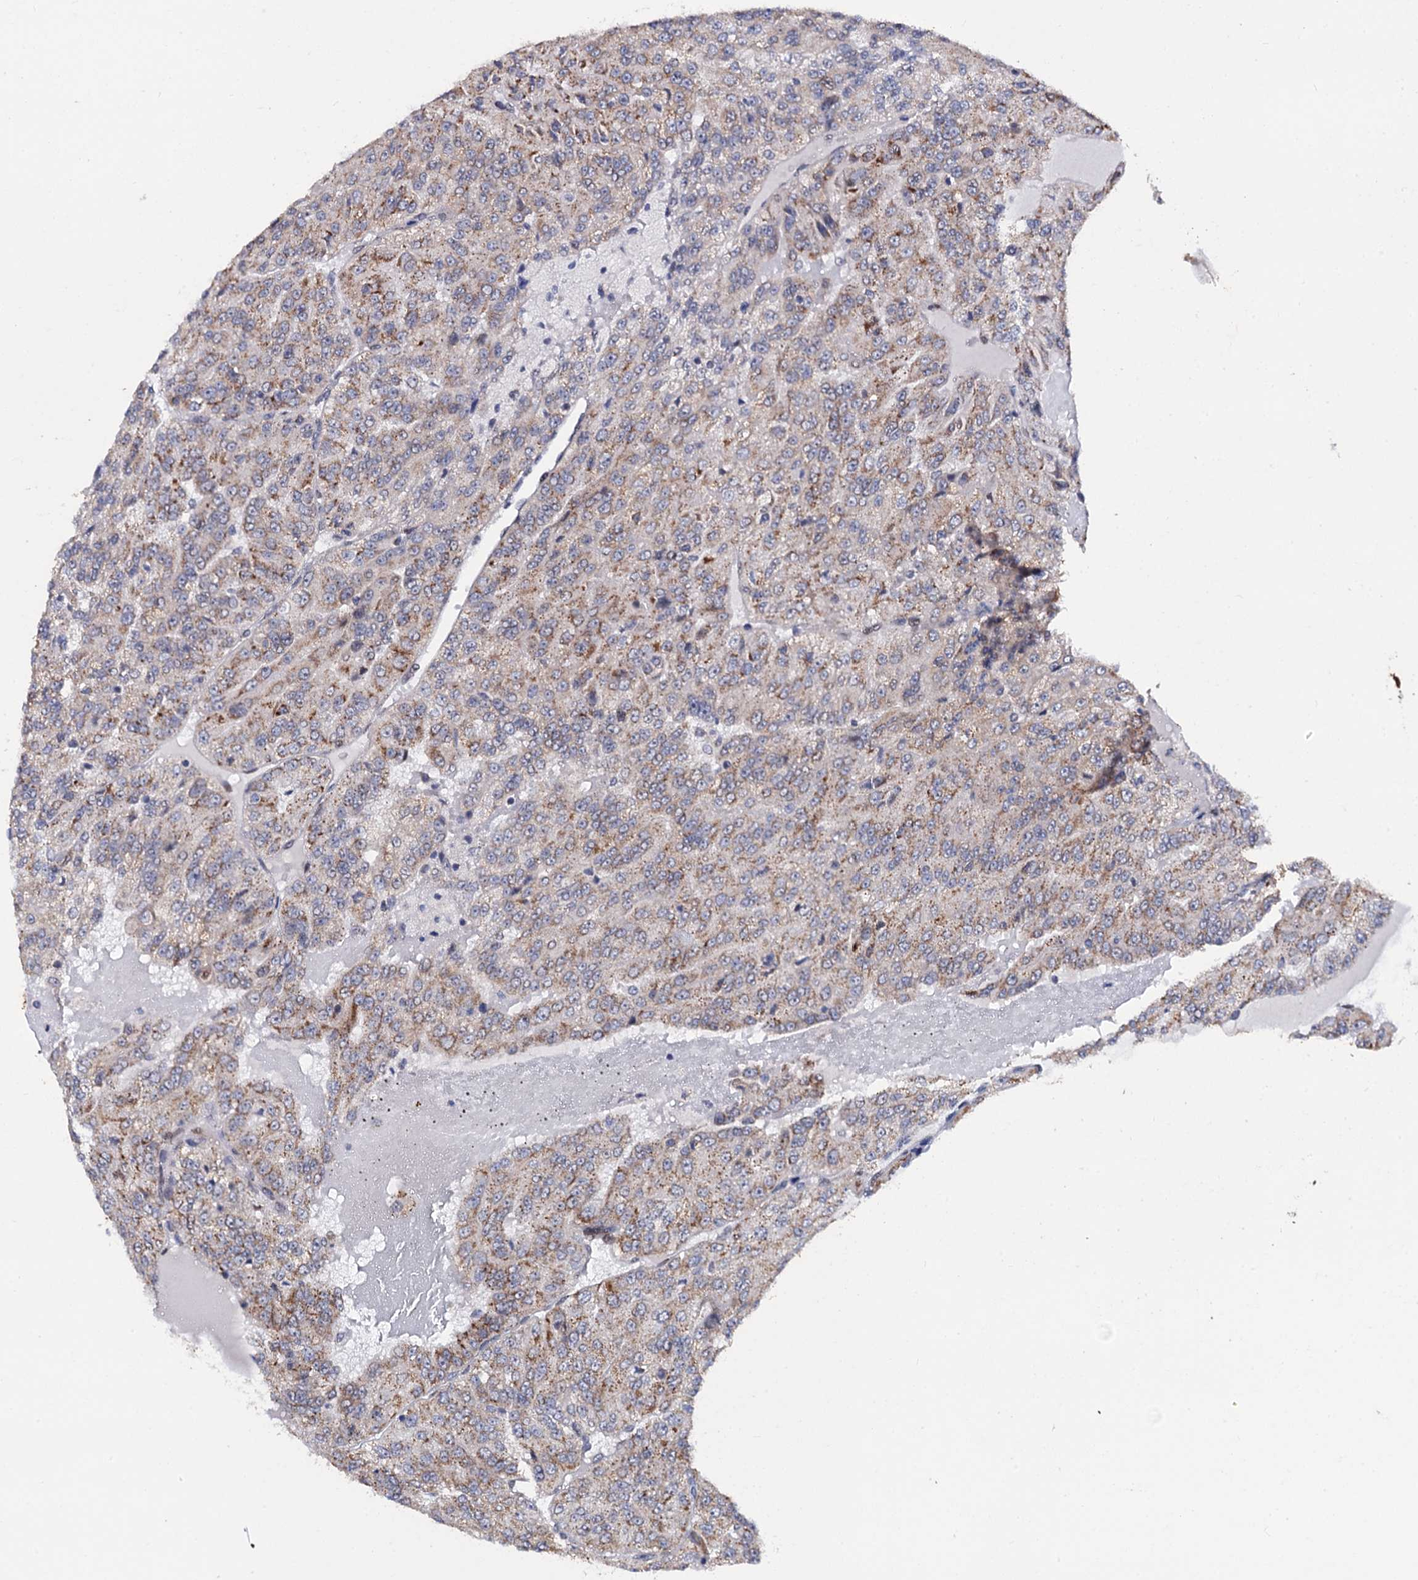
{"staining": {"intensity": "moderate", "quantity": "25%-75%", "location": "cytoplasmic/membranous"}, "tissue": "renal cancer", "cell_type": "Tumor cells", "image_type": "cancer", "snomed": [{"axis": "morphology", "description": "Adenocarcinoma, NOS"}, {"axis": "topography", "description": "Kidney"}], "caption": "Immunohistochemical staining of human renal adenocarcinoma exhibits medium levels of moderate cytoplasmic/membranous expression in about 25%-75% of tumor cells. Immunohistochemistry stains the protein of interest in brown and the nuclei are stained blue.", "gene": "THAP2", "patient": {"sex": "female", "age": 63}}